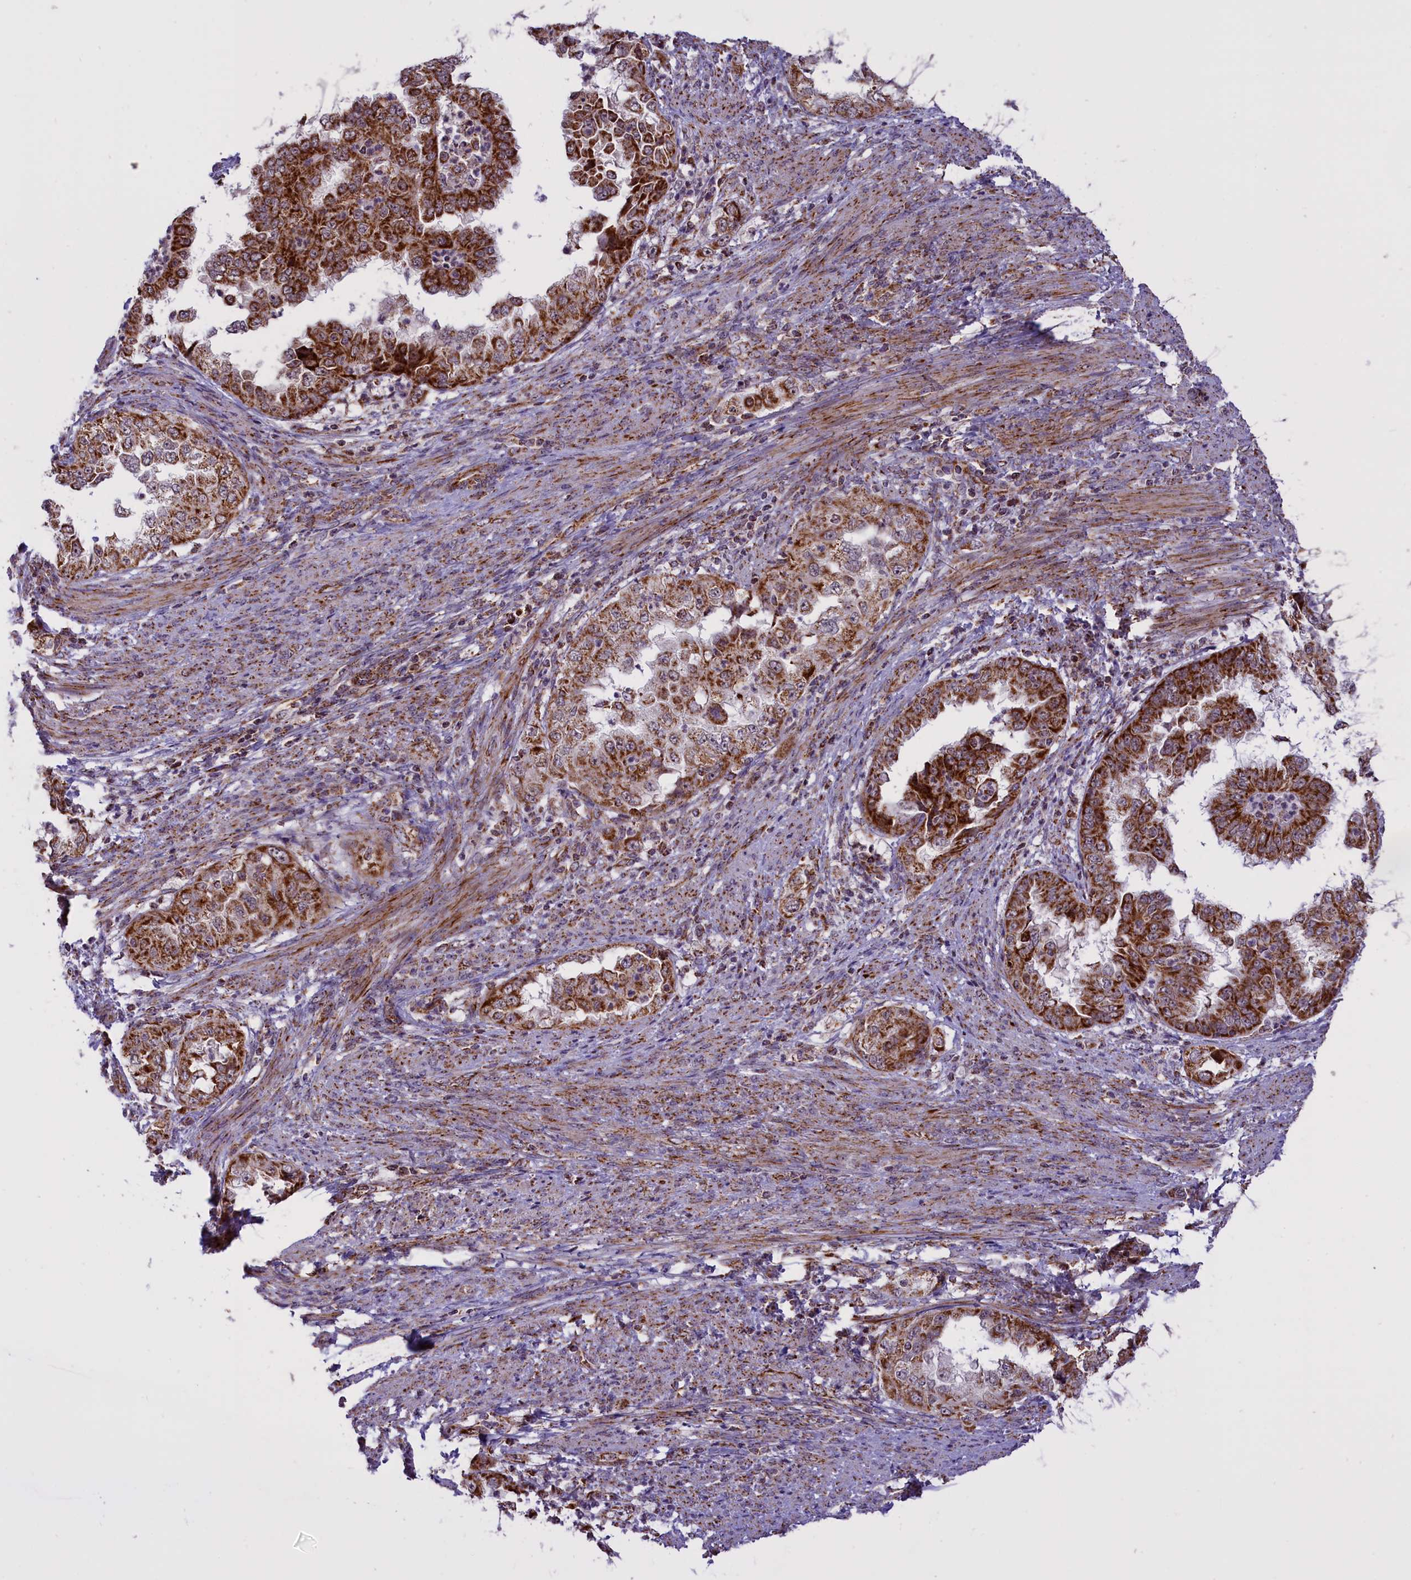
{"staining": {"intensity": "strong", "quantity": ">75%", "location": "cytoplasmic/membranous"}, "tissue": "endometrial cancer", "cell_type": "Tumor cells", "image_type": "cancer", "snomed": [{"axis": "morphology", "description": "Adenocarcinoma, NOS"}, {"axis": "topography", "description": "Endometrium"}], "caption": "Endometrial adenocarcinoma was stained to show a protein in brown. There is high levels of strong cytoplasmic/membranous staining in about >75% of tumor cells.", "gene": "NDUFS5", "patient": {"sex": "female", "age": 85}}